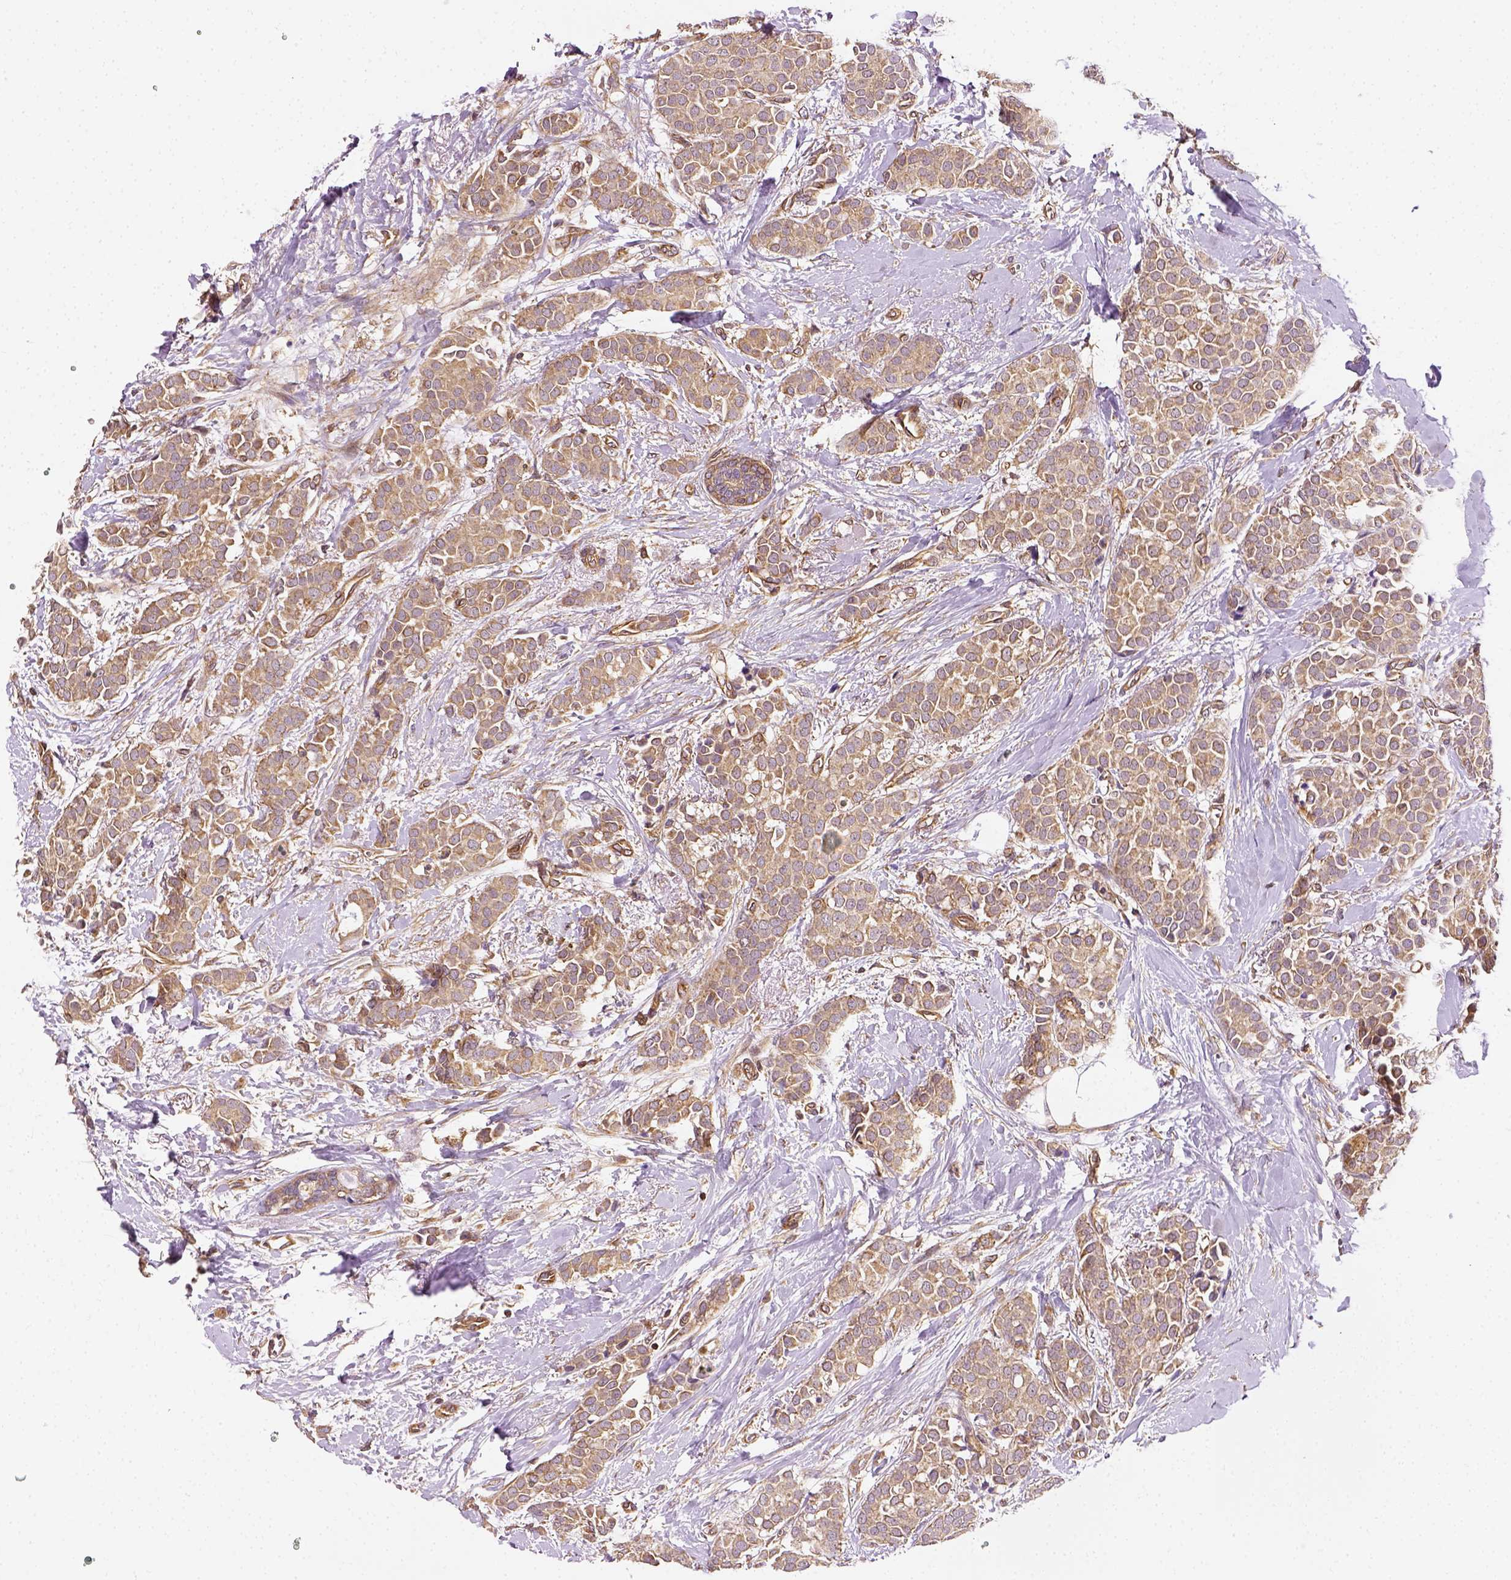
{"staining": {"intensity": "weak", "quantity": ">75%", "location": "cytoplasmic/membranous"}, "tissue": "breast cancer", "cell_type": "Tumor cells", "image_type": "cancer", "snomed": [{"axis": "morphology", "description": "Duct carcinoma"}, {"axis": "topography", "description": "Breast"}], "caption": "Immunohistochemistry (IHC) of human infiltrating ductal carcinoma (breast) displays low levels of weak cytoplasmic/membranous expression in about >75% of tumor cells.", "gene": "MATK", "patient": {"sex": "female", "age": 79}}